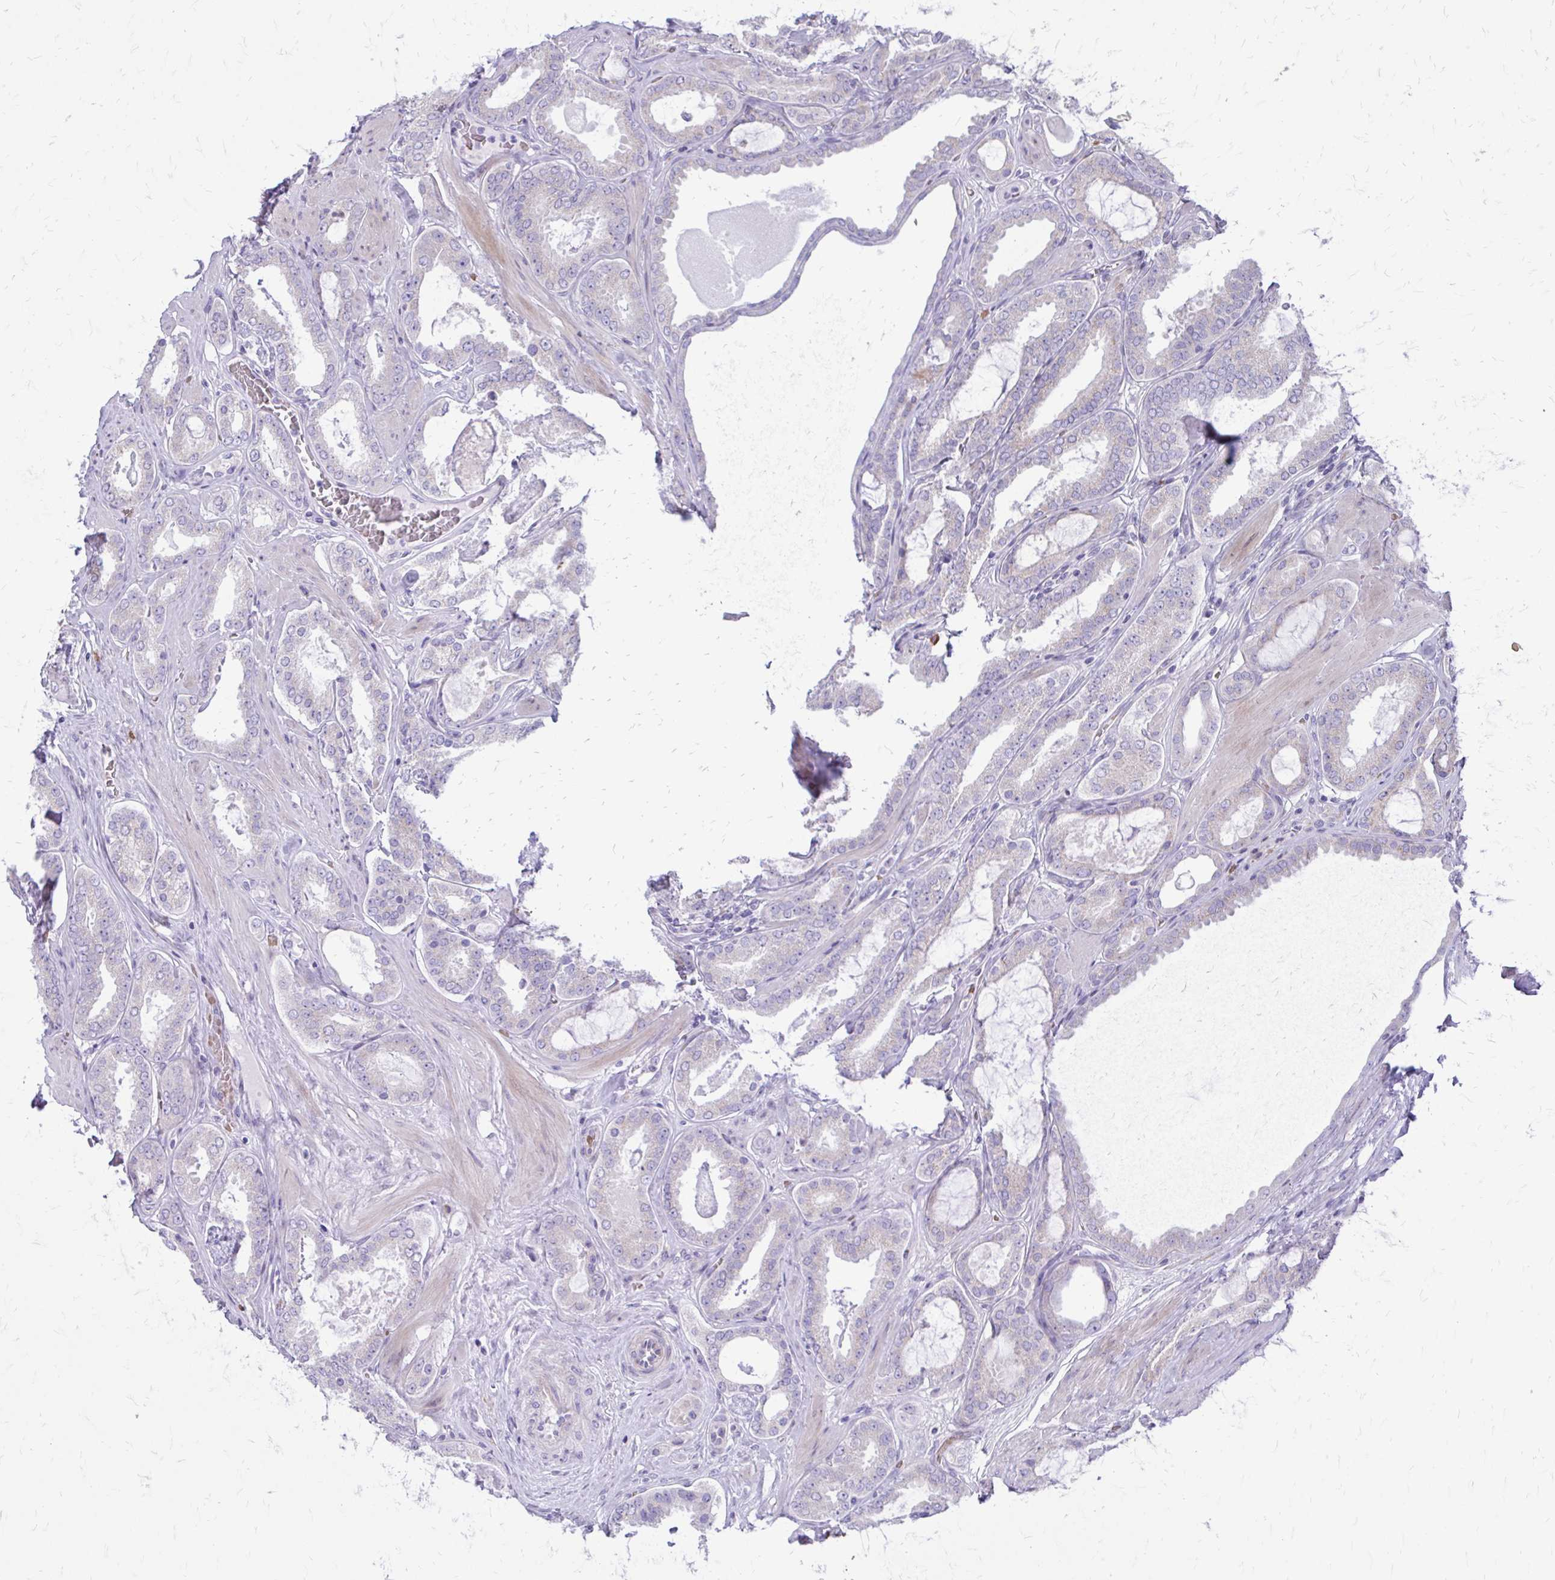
{"staining": {"intensity": "negative", "quantity": "none", "location": "none"}, "tissue": "prostate cancer", "cell_type": "Tumor cells", "image_type": "cancer", "snomed": [{"axis": "morphology", "description": "Adenocarcinoma, High grade"}, {"axis": "topography", "description": "Prostate"}], "caption": "The immunohistochemistry (IHC) image has no significant staining in tumor cells of prostate cancer tissue.", "gene": "FUNDC2", "patient": {"sex": "male", "age": 63}}